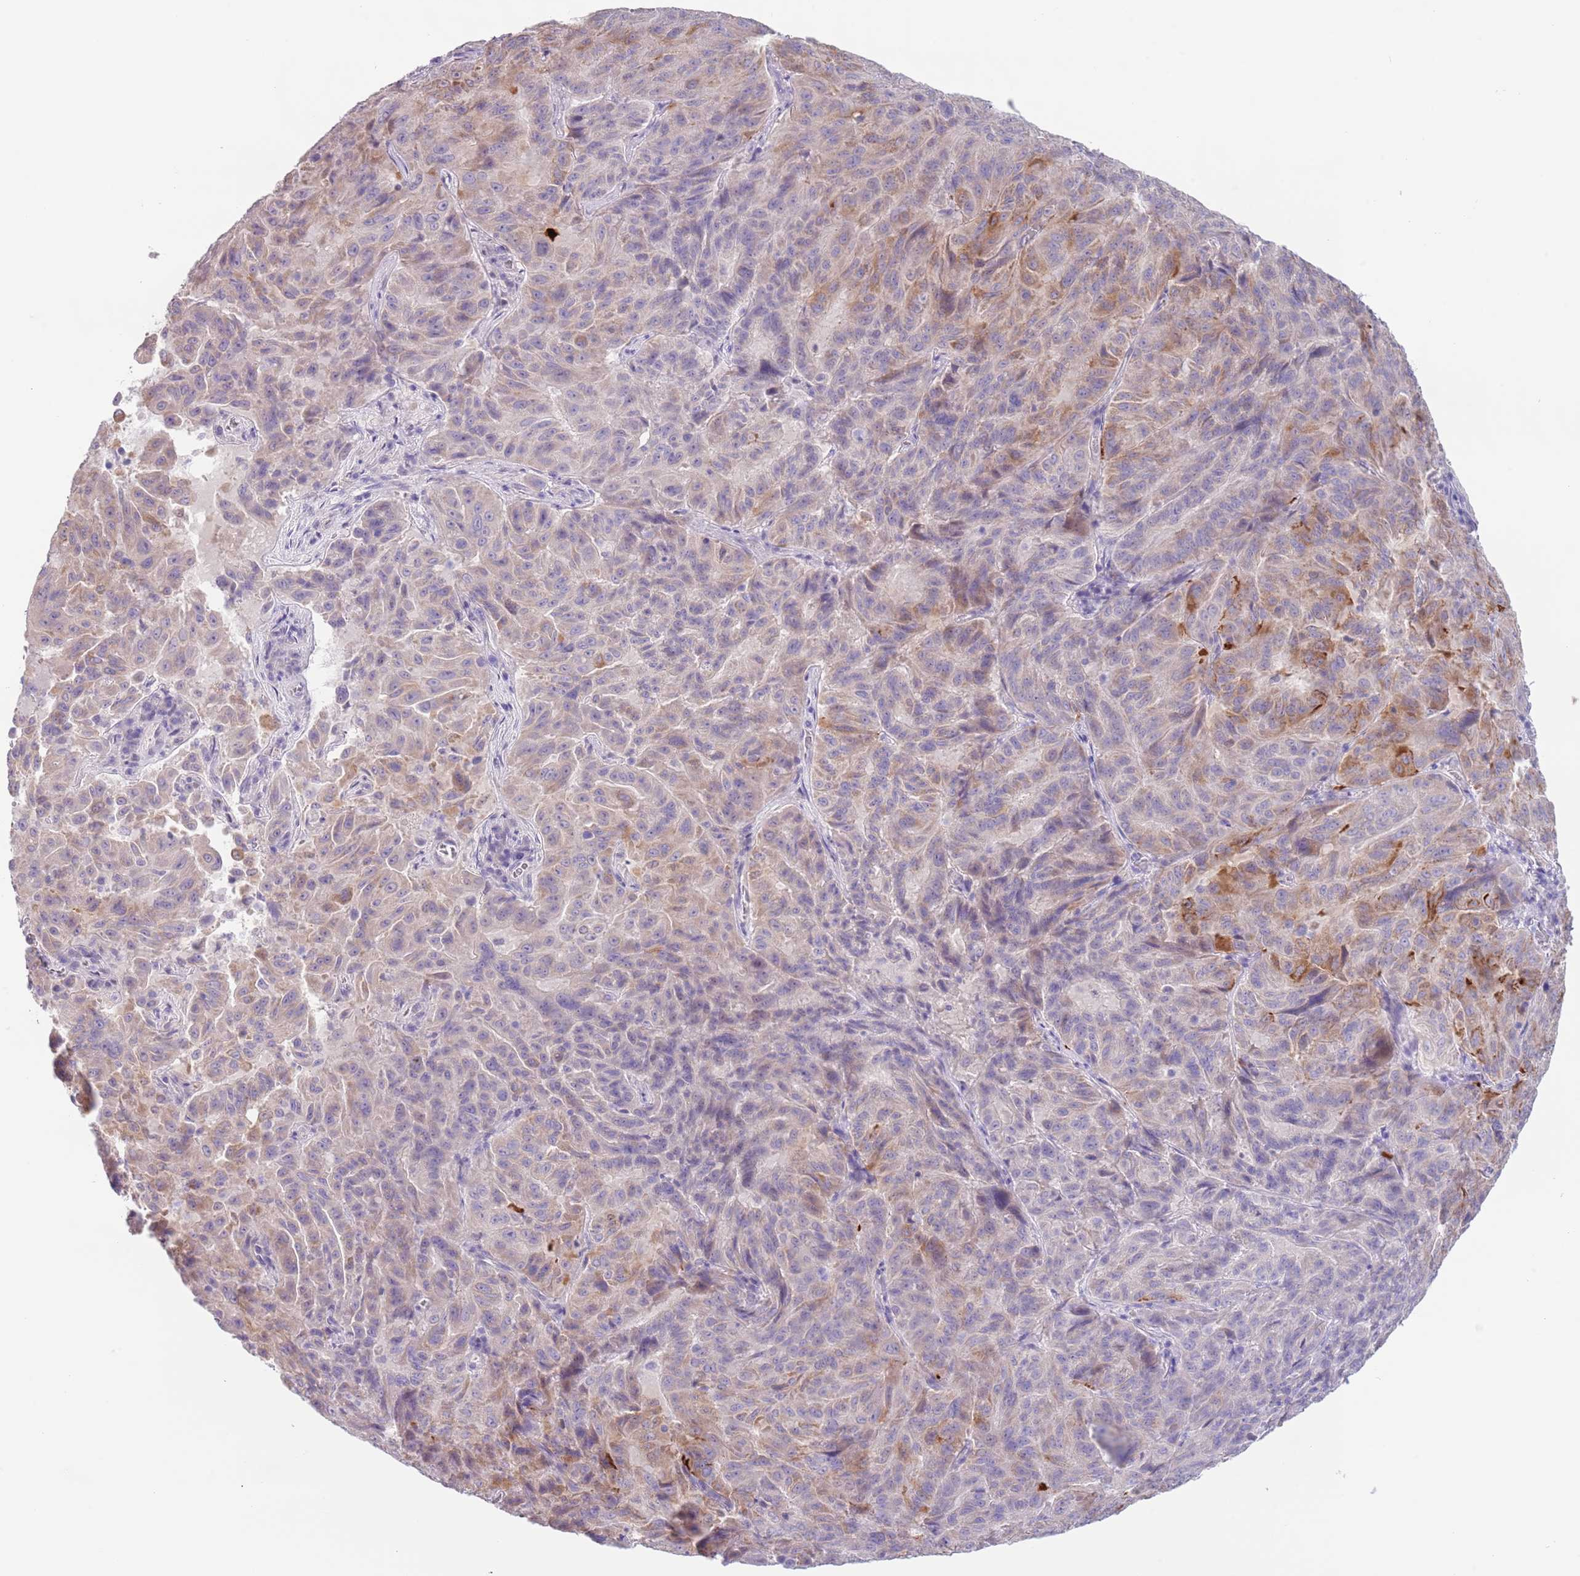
{"staining": {"intensity": "moderate", "quantity": "<25%", "location": "cytoplasmic/membranous"}, "tissue": "pancreatic cancer", "cell_type": "Tumor cells", "image_type": "cancer", "snomed": [{"axis": "morphology", "description": "Adenocarcinoma, NOS"}, {"axis": "topography", "description": "Pancreas"}], "caption": "This is a histology image of immunohistochemistry staining of pancreatic adenocarcinoma, which shows moderate staining in the cytoplasmic/membranous of tumor cells.", "gene": "SPIRE2", "patient": {"sex": "male", "age": 63}}